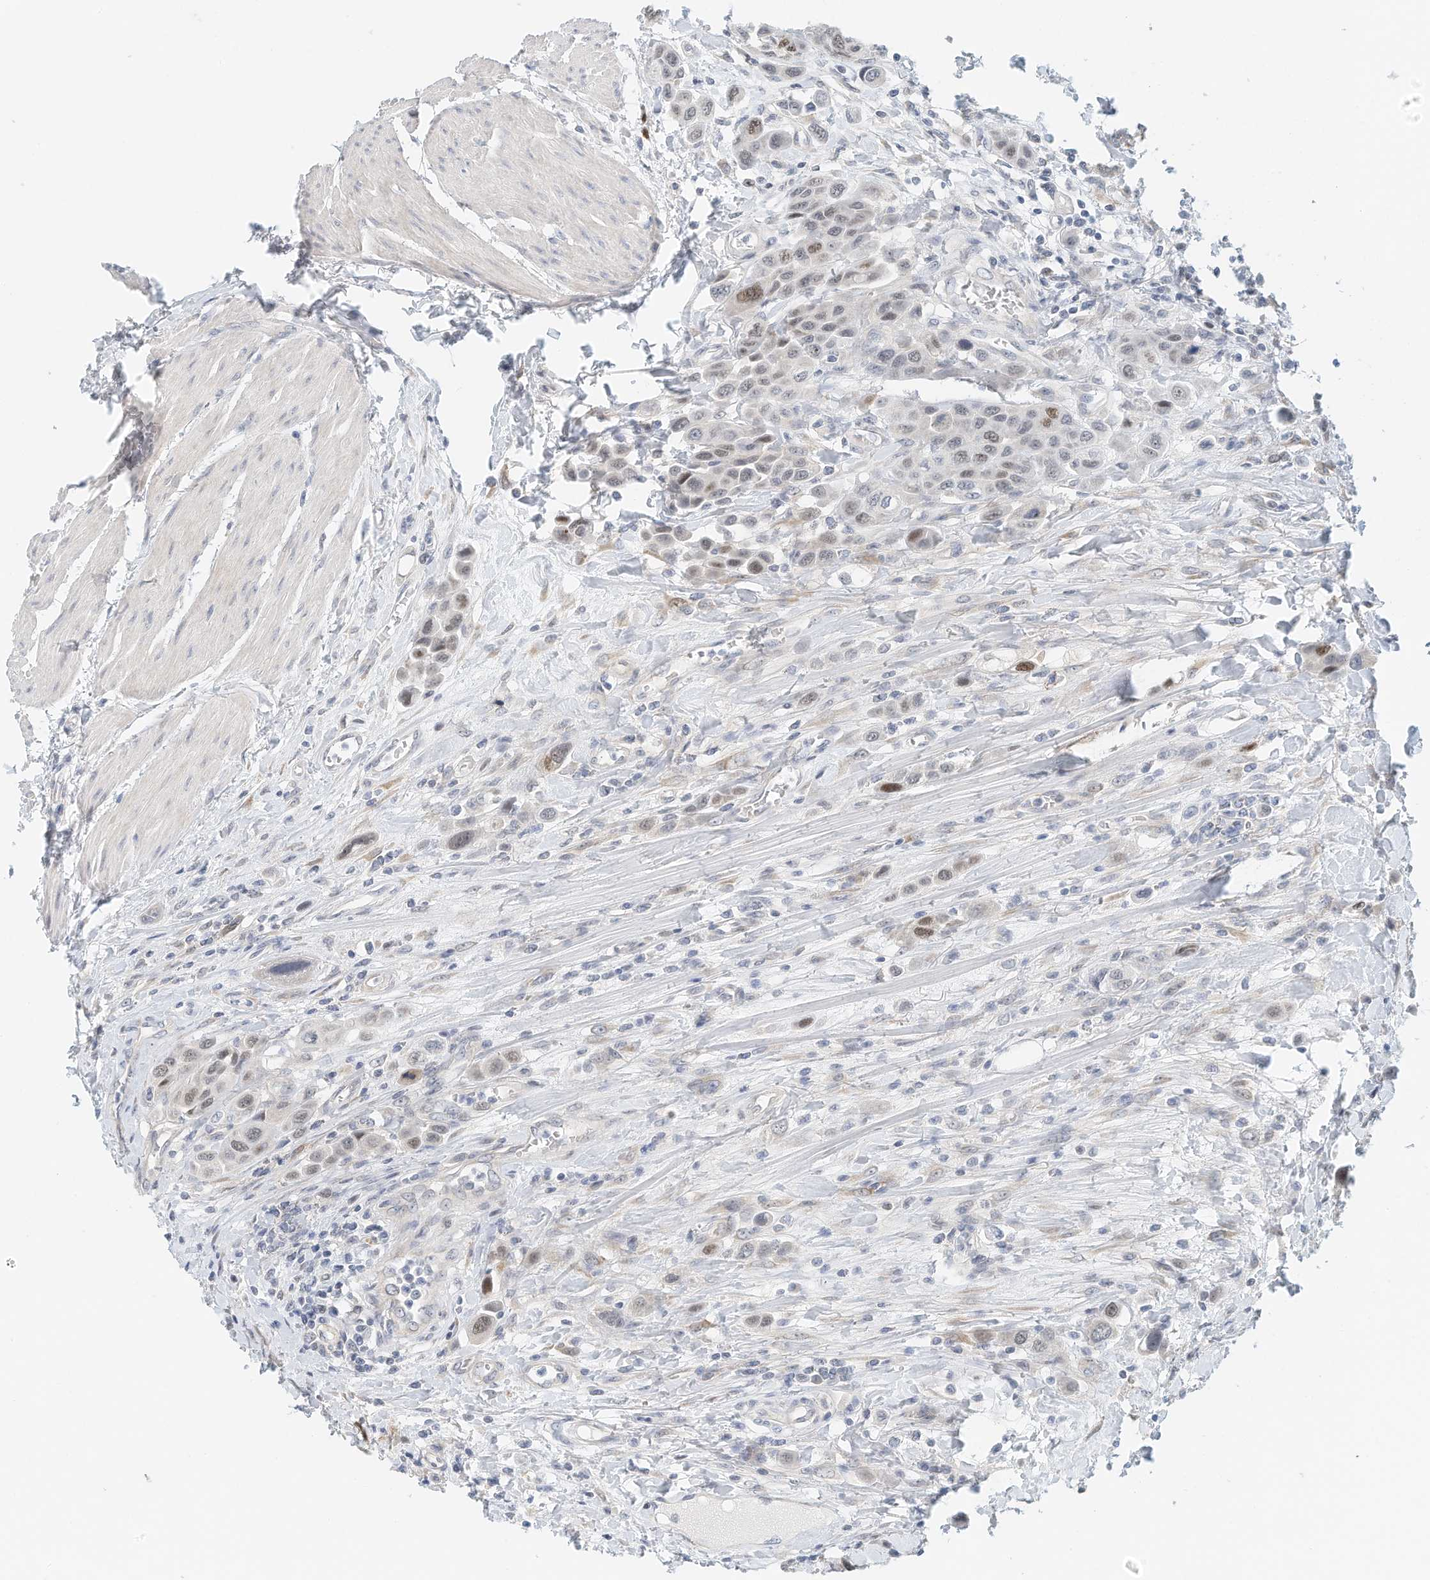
{"staining": {"intensity": "moderate", "quantity": "<25%", "location": "nuclear"}, "tissue": "urothelial cancer", "cell_type": "Tumor cells", "image_type": "cancer", "snomed": [{"axis": "morphology", "description": "Urothelial carcinoma, High grade"}, {"axis": "topography", "description": "Urinary bladder"}], "caption": "This photomicrograph exhibits urothelial carcinoma (high-grade) stained with IHC to label a protein in brown. The nuclear of tumor cells show moderate positivity for the protein. Nuclei are counter-stained blue.", "gene": "ARHGAP28", "patient": {"sex": "male", "age": 50}}